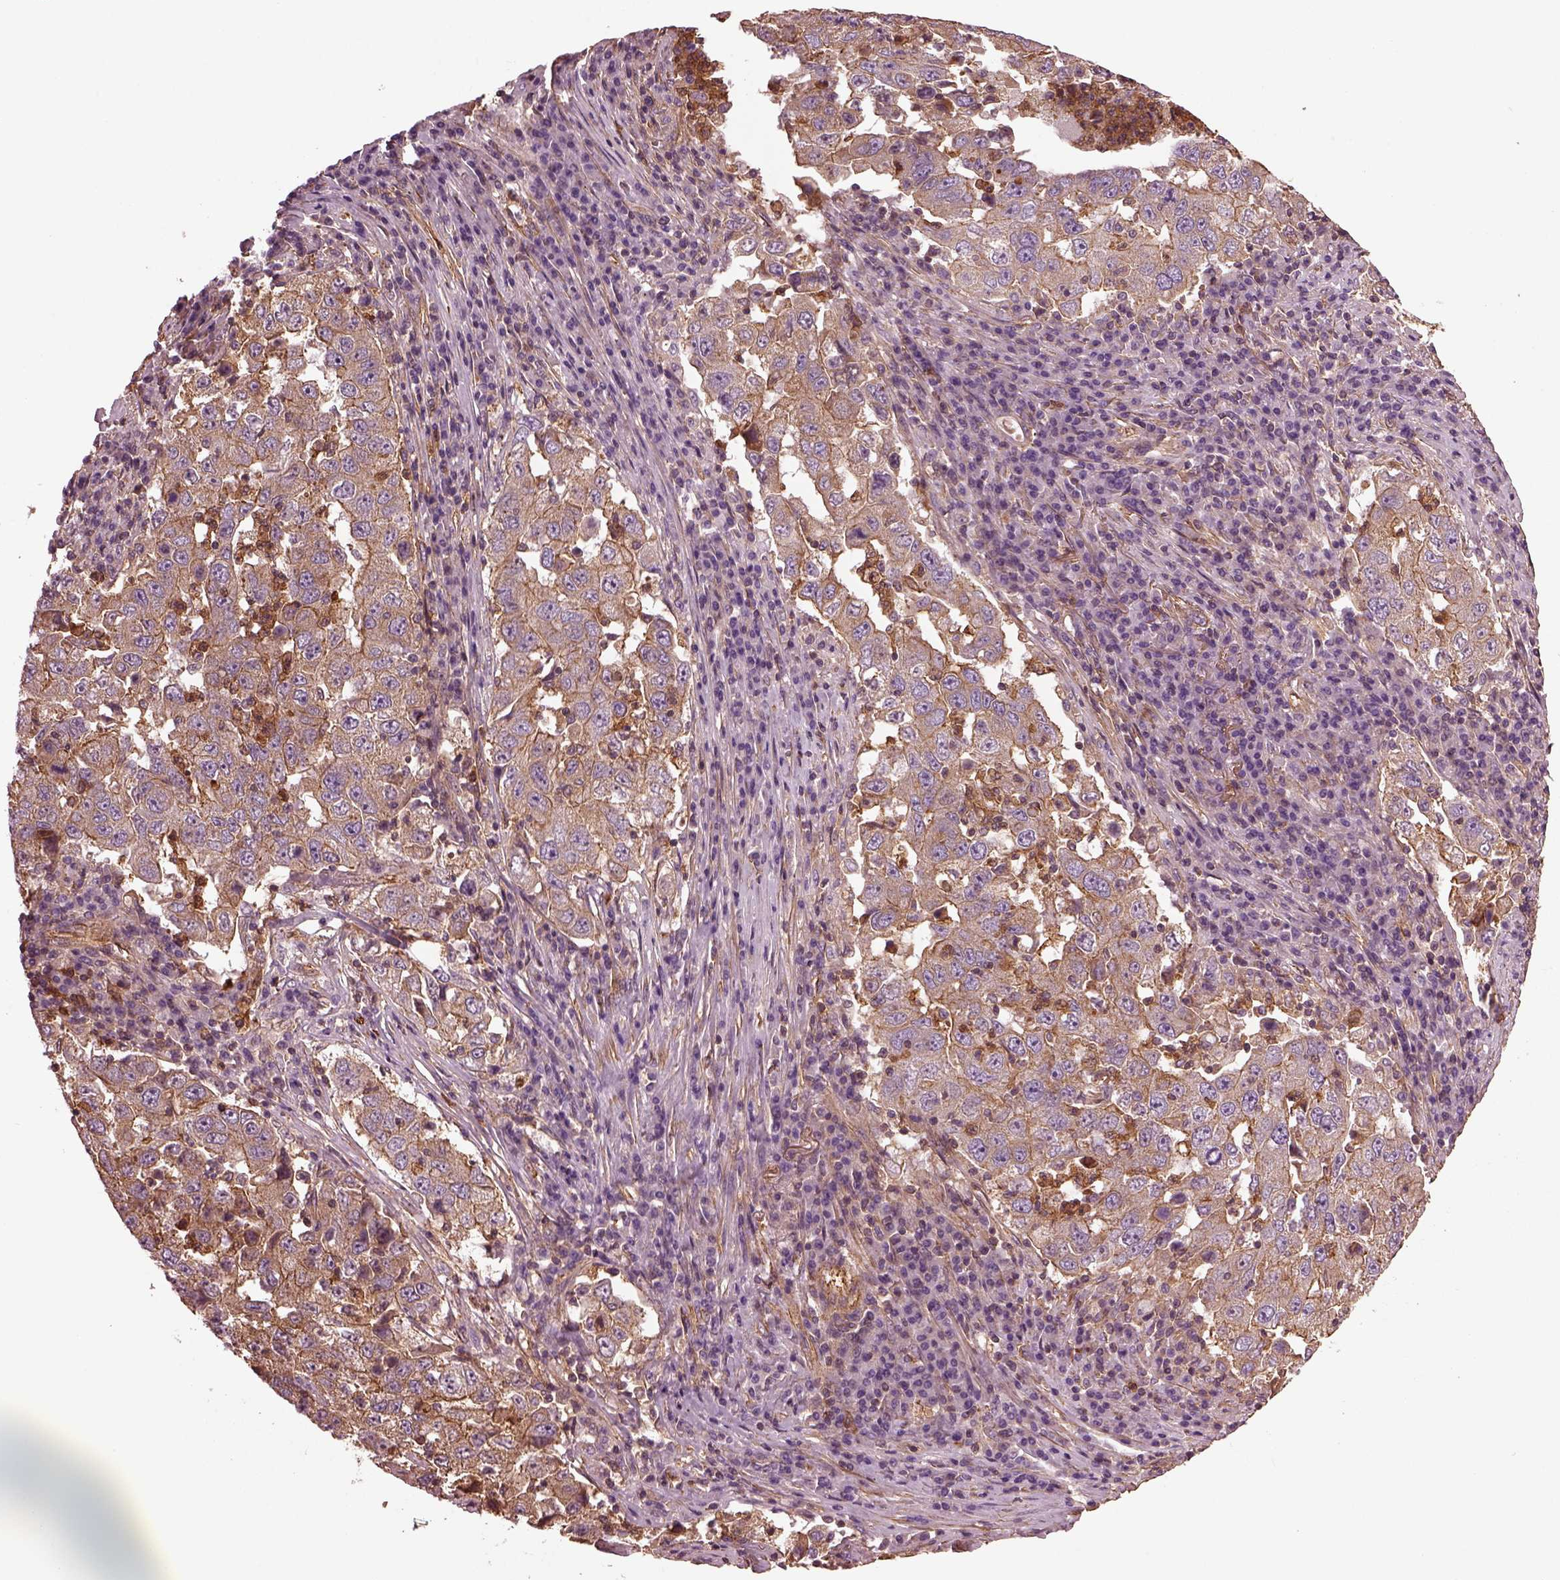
{"staining": {"intensity": "weak", "quantity": ">75%", "location": "cytoplasmic/membranous"}, "tissue": "lung cancer", "cell_type": "Tumor cells", "image_type": "cancer", "snomed": [{"axis": "morphology", "description": "Adenocarcinoma, NOS"}, {"axis": "topography", "description": "Lung"}], "caption": "Immunohistochemical staining of adenocarcinoma (lung) exhibits low levels of weak cytoplasmic/membranous positivity in about >75% of tumor cells.", "gene": "MYL6", "patient": {"sex": "male", "age": 73}}